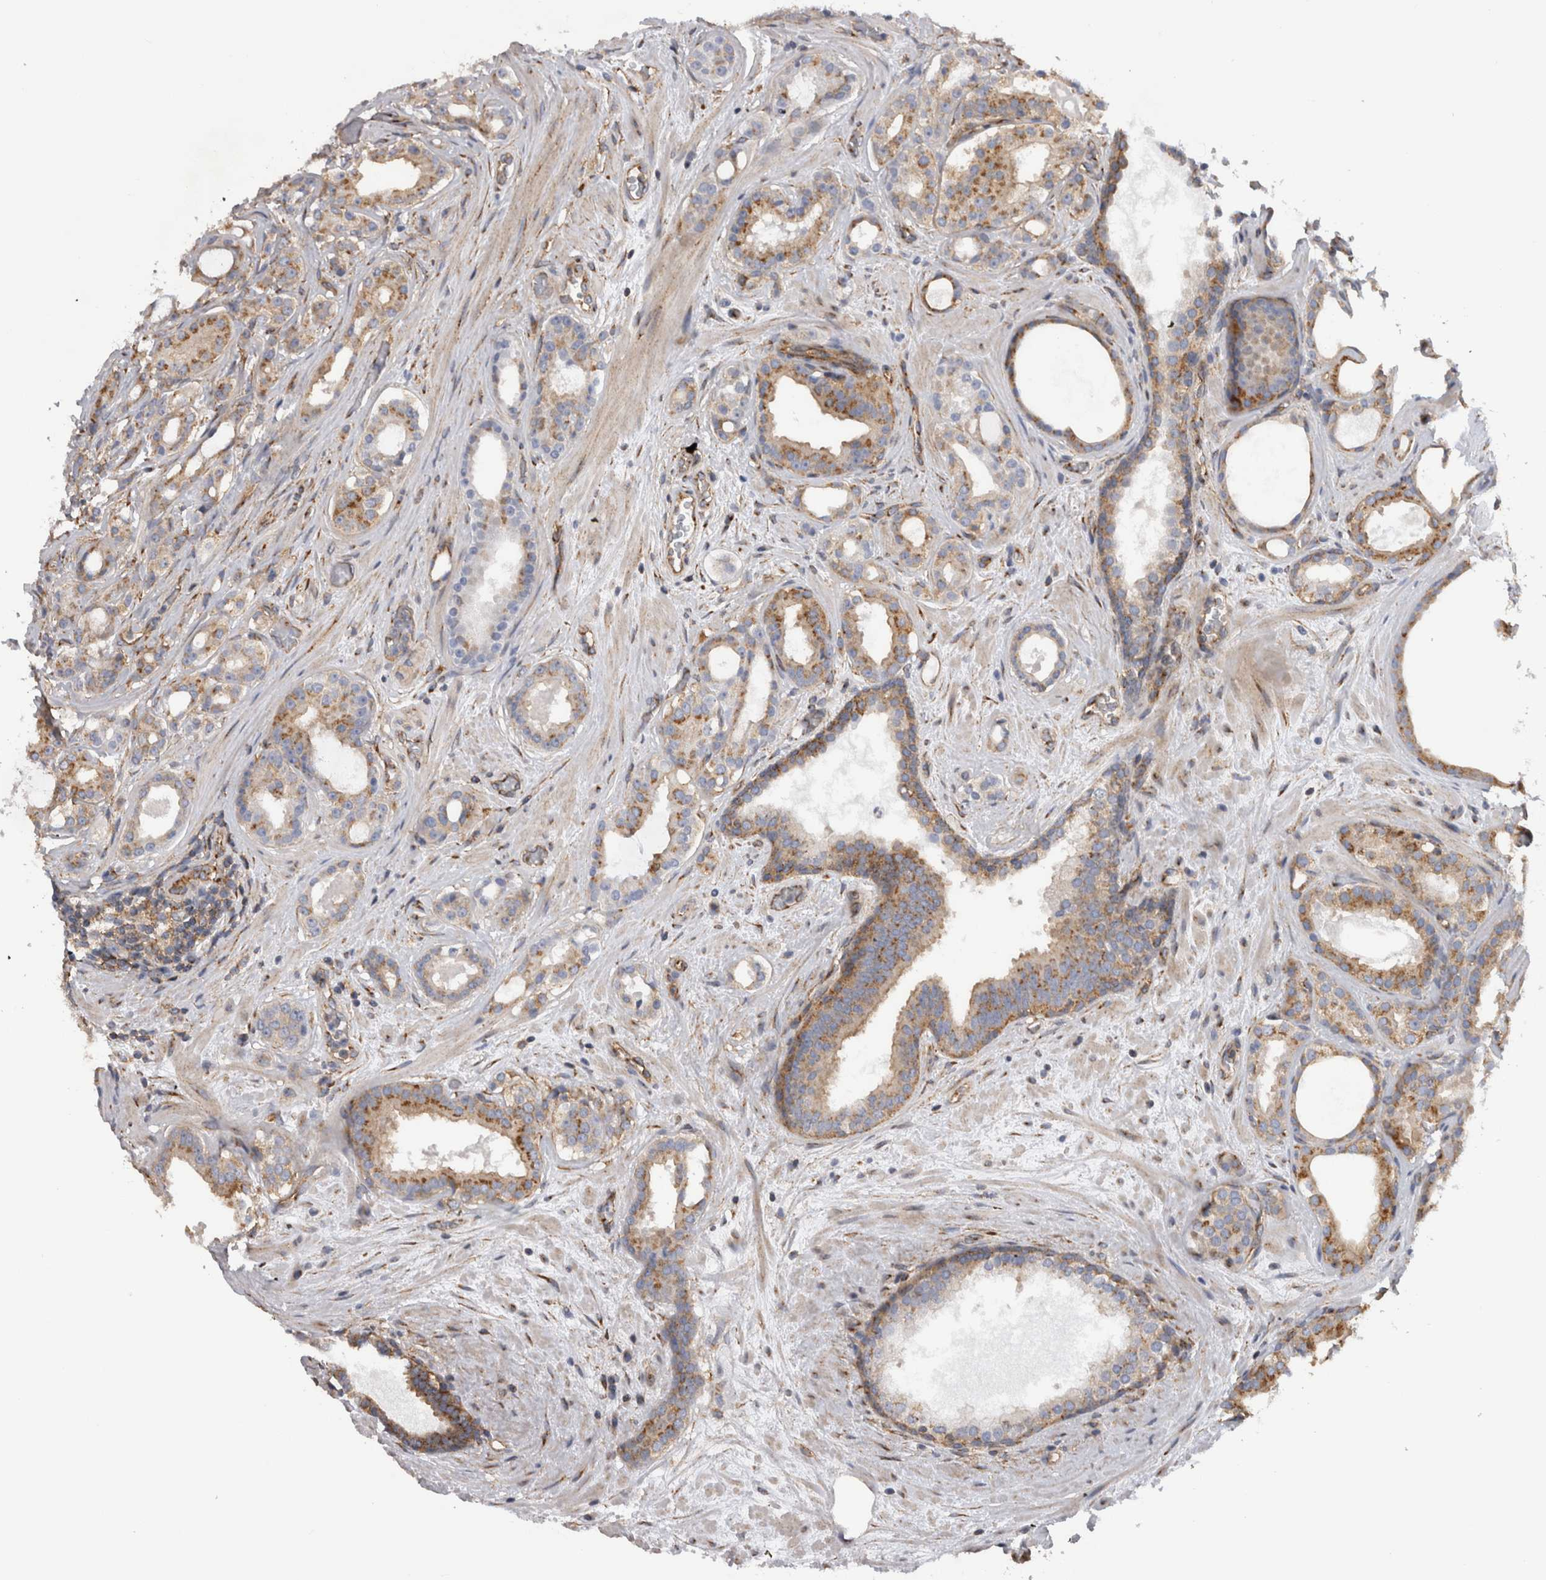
{"staining": {"intensity": "moderate", "quantity": "<25%", "location": "cytoplasmic/membranous"}, "tissue": "prostate cancer", "cell_type": "Tumor cells", "image_type": "cancer", "snomed": [{"axis": "morphology", "description": "Adenocarcinoma, High grade"}, {"axis": "topography", "description": "Prostate"}], "caption": "Prostate cancer stained with immunohistochemistry exhibits moderate cytoplasmic/membranous positivity in approximately <25% of tumor cells.", "gene": "ATXN3", "patient": {"sex": "male", "age": 60}}